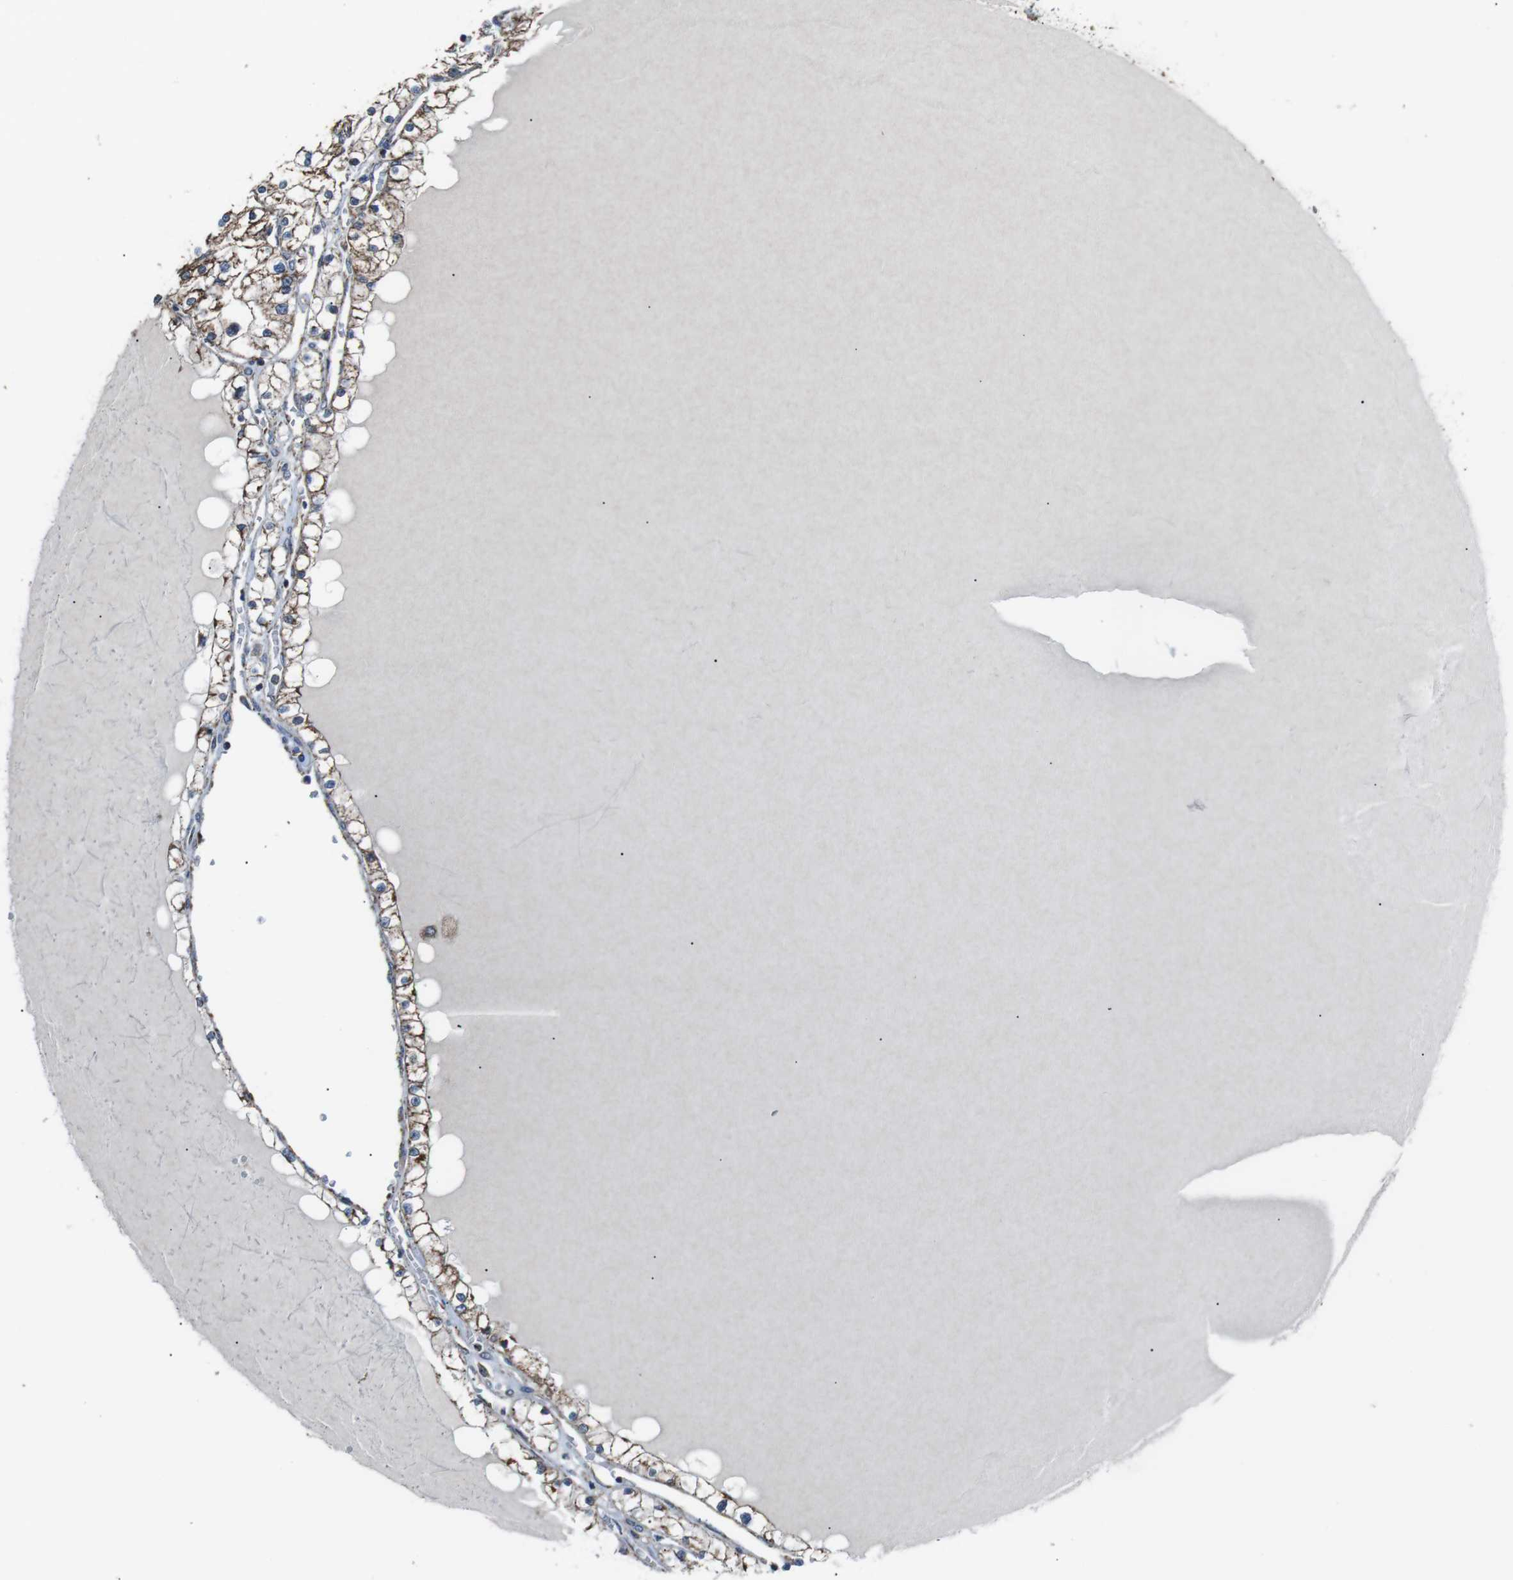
{"staining": {"intensity": "moderate", "quantity": ">75%", "location": "cytoplasmic/membranous"}, "tissue": "renal cancer", "cell_type": "Tumor cells", "image_type": "cancer", "snomed": [{"axis": "morphology", "description": "Adenocarcinoma, NOS"}, {"axis": "topography", "description": "Kidney"}], "caption": "Moderate cytoplasmic/membranous protein positivity is appreciated in about >75% of tumor cells in renal cancer.", "gene": "CISD2", "patient": {"sex": "male", "age": 68}}